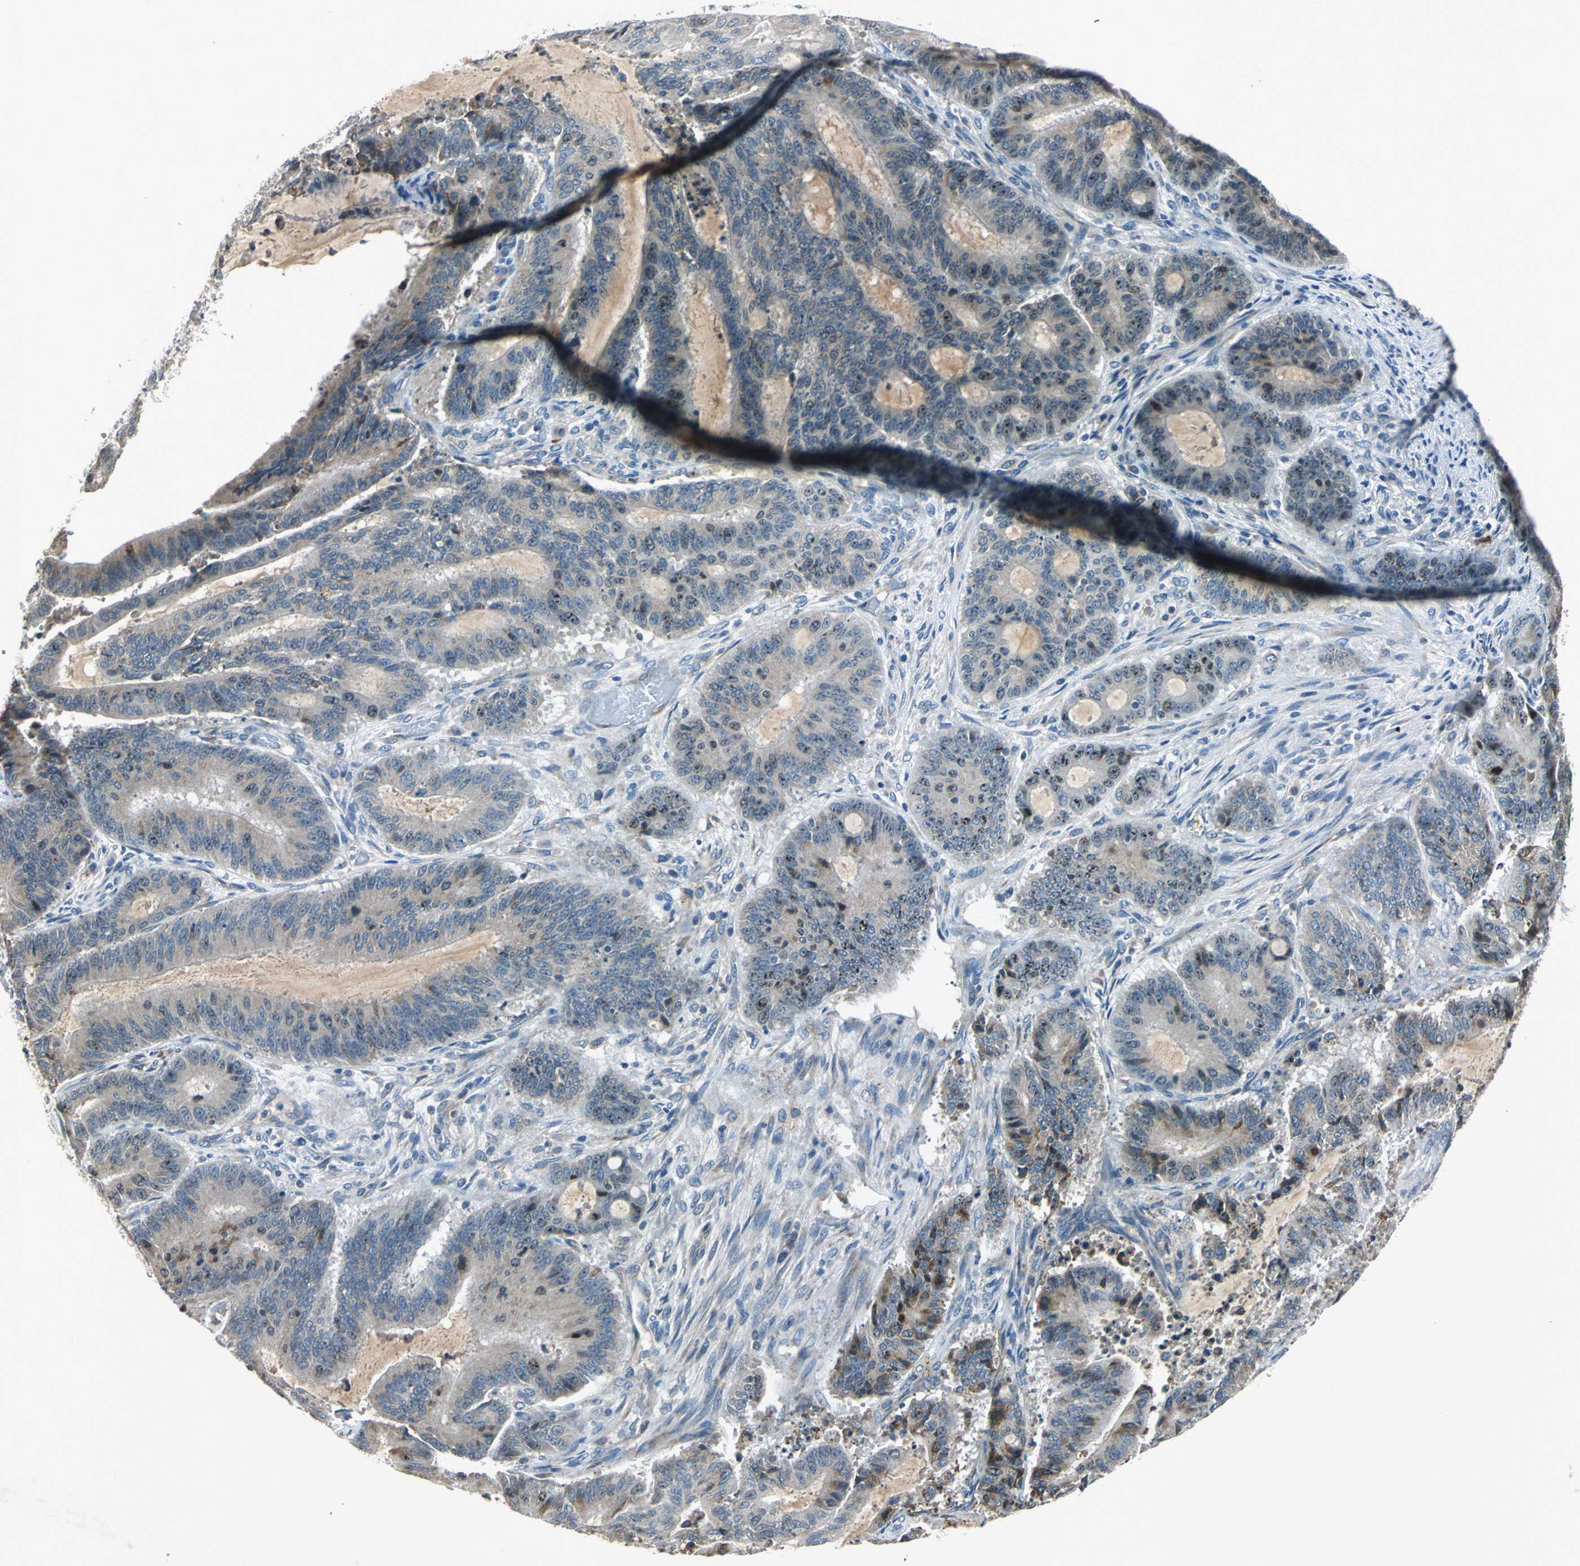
{"staining": {"intensity": "weak", "quantity": "25%-75%", "location": "cytoplasmic/membranous"}, "tissue": "liver cancer", "cell_type": "Tumor cells", "image_type": "cancer", "snomed": [{"axis": "morphology", "description": "Cholangiocarcinoma"}, {"axis": "topography", "description": "Liver"}], "caption": "There is low levels of weak cytoplasmic/membranous expression in tumor cells of cholangiocarcinoma (liver), as demonstrated by immunohistochemical staining (brown color).", "gene": "SLC2A13", "patient": {"sex": "female", "age": 73}}